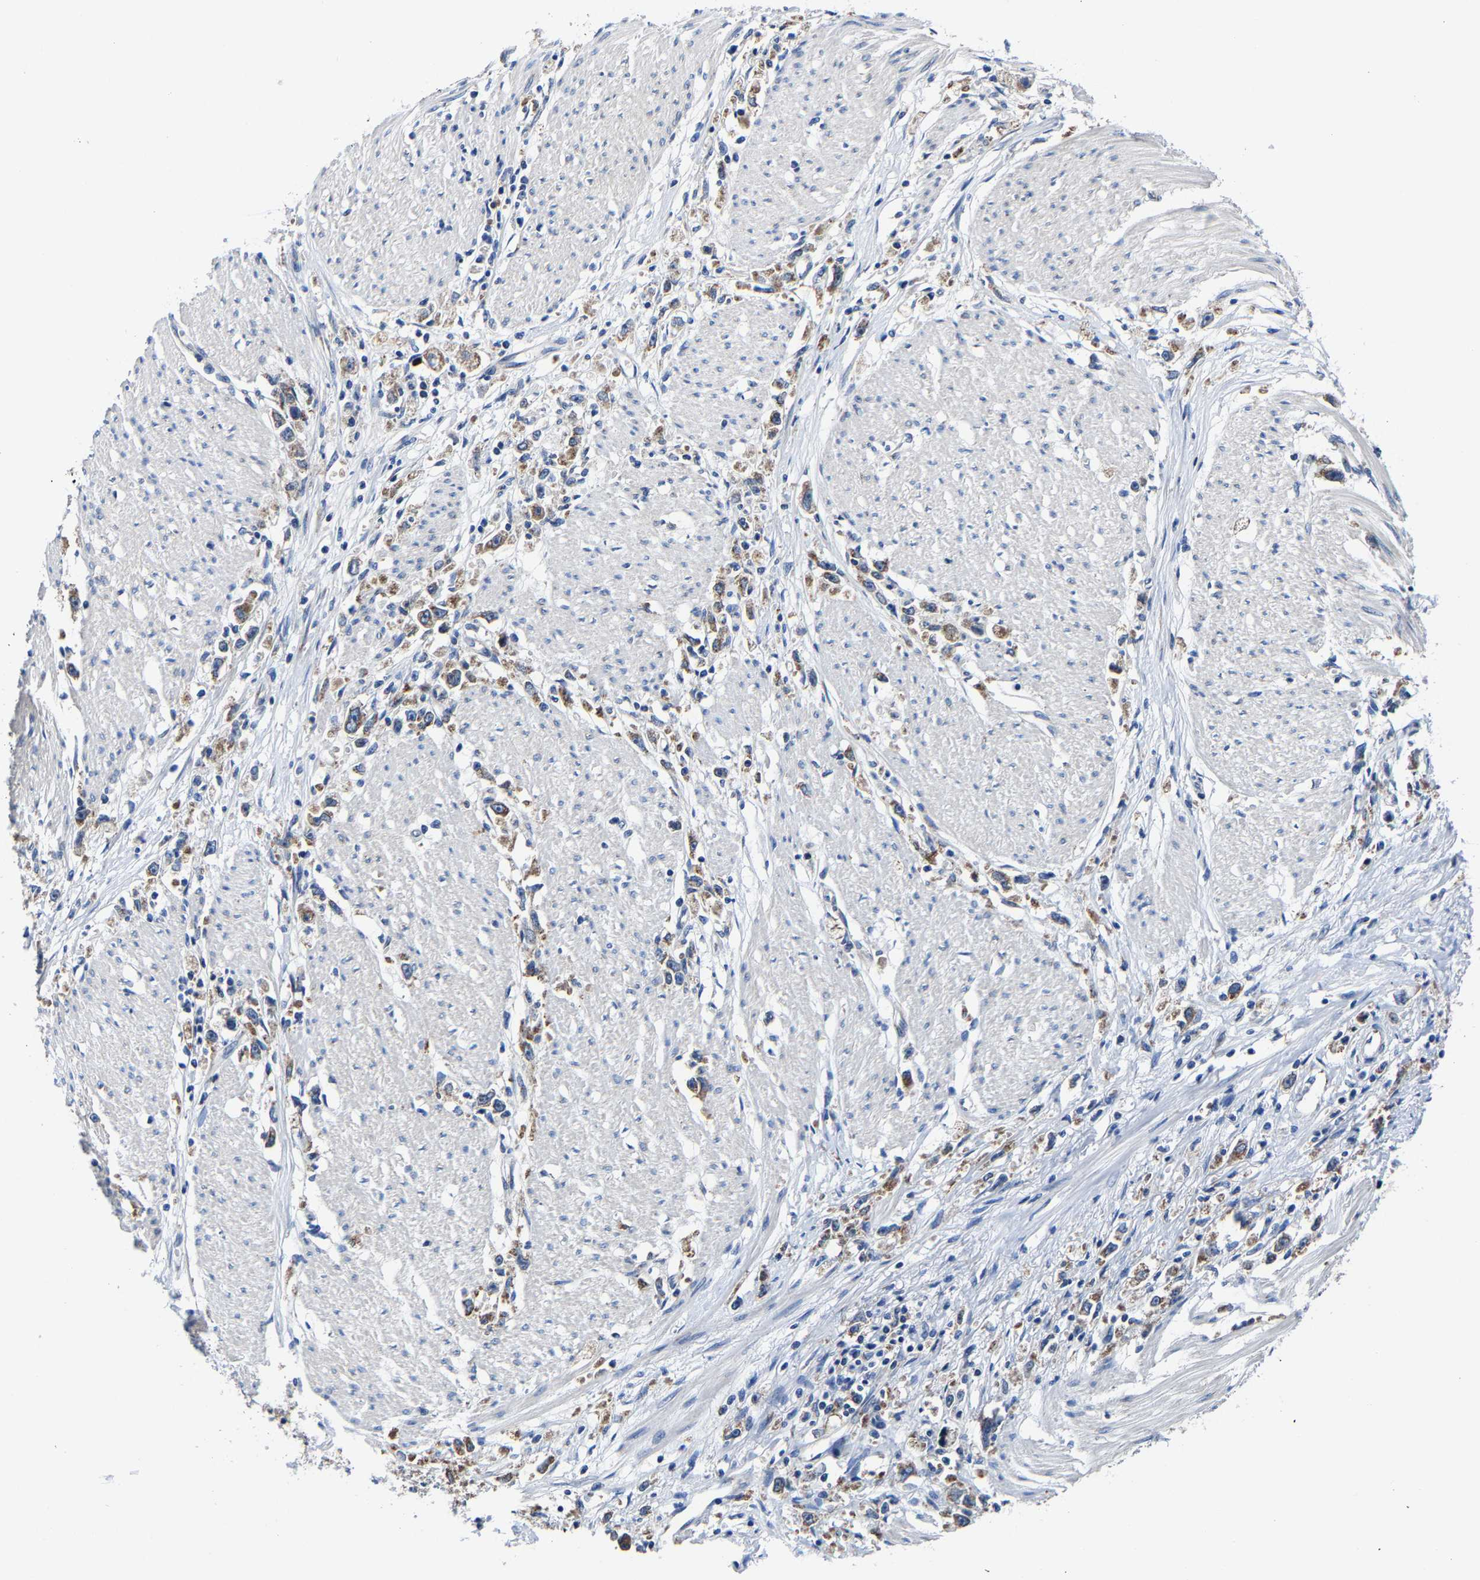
{"staining": {"intensity": "moderate", "quantity": "25%-75%", "location": "cytoplasmic/membranous"}, "tissue": "stomach cancer", "cell_type": "Tumor cells", "image_type": "cancer", "snomed": [{"axis": "morphology", "description": "Adenocarcinoma, NOS"}, {"axis": "topography", "description": "Stomach"}], "caption": "Moderate cytoplasmic/membranous protein staining is seen in approximately 25%-75% of tumor cells in stomach adenocarcinoma.", "gene": "EBAG9", "patient": {"sex": "female", "age": 59}}